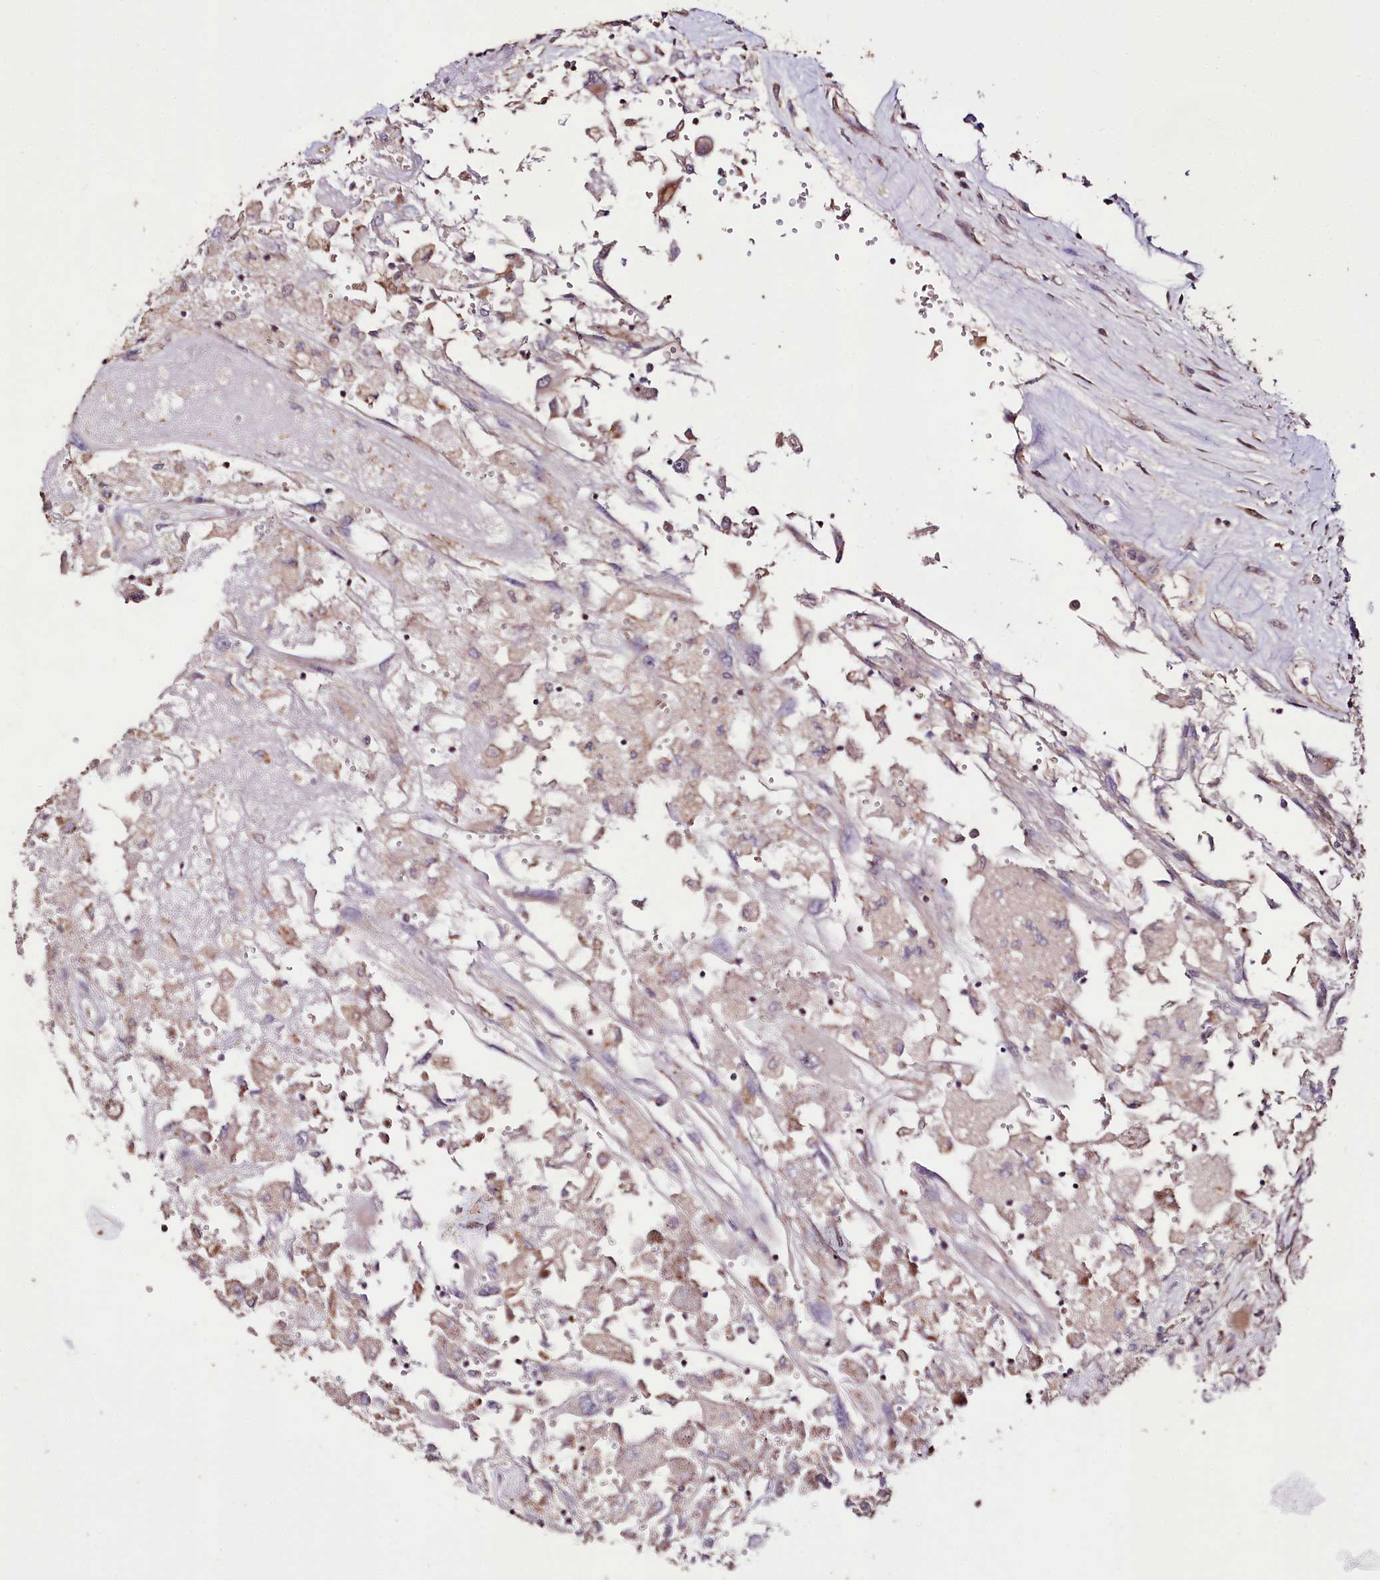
{"staining": {"intensity": "negative", "quantity": "none", "location": "none"}, "tissue": "renal cancer", "cell_type": "Tumor cells", "image_type": "cancer", "snomed": [{"axis": "morphology", "description": "Adenocarcinoma, NOS"}, {"axis": "topography", "description": "Kidney"}], "caption": "DAB (3,3'-diaminobenzidine) immunohistochemical staining of renal adenocarcinoma displays no significant positivity in tumor cells.", "gene": "CARD19", "patient": {"sex": "female", "age": 52}}